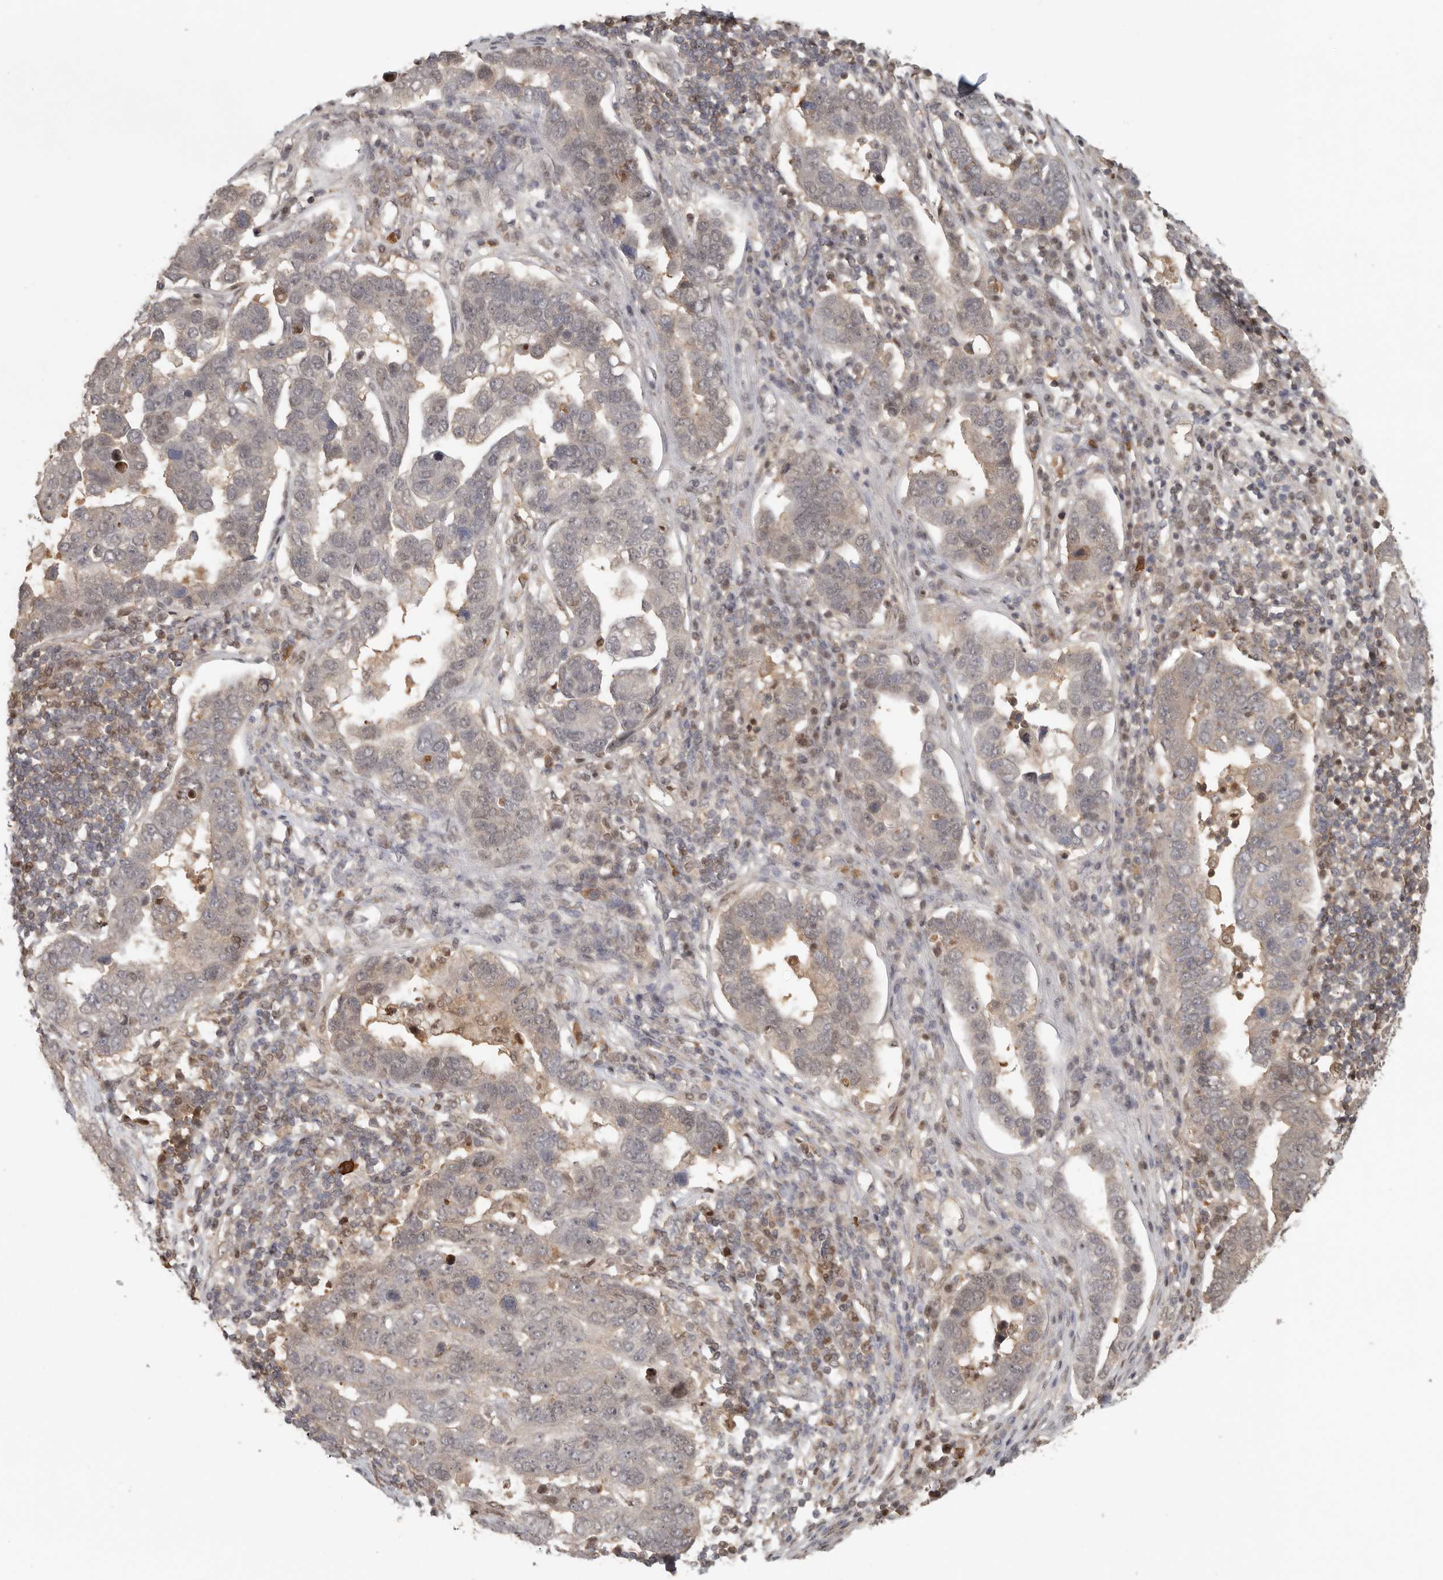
{"staining": {"intensity": "negative", "quantity": "none", "location": "none"}, "tissue": "pancreatic cancer", "cell_type": "Tumor cells", "image_type": "cancer", "snomed": [{"axis": "morphology", "description": "Adenocarcinoma, NOS"}, {"axis": "topography", "description": "Pancreas"}], "caption": "The immunohistochemistry micrograph has no significant staining in tumor cells of pancreatic cancer (adenocarcinoma) tissue.", "gene": "PSMA5", "patient": {"sex": "female", "age": 61}}